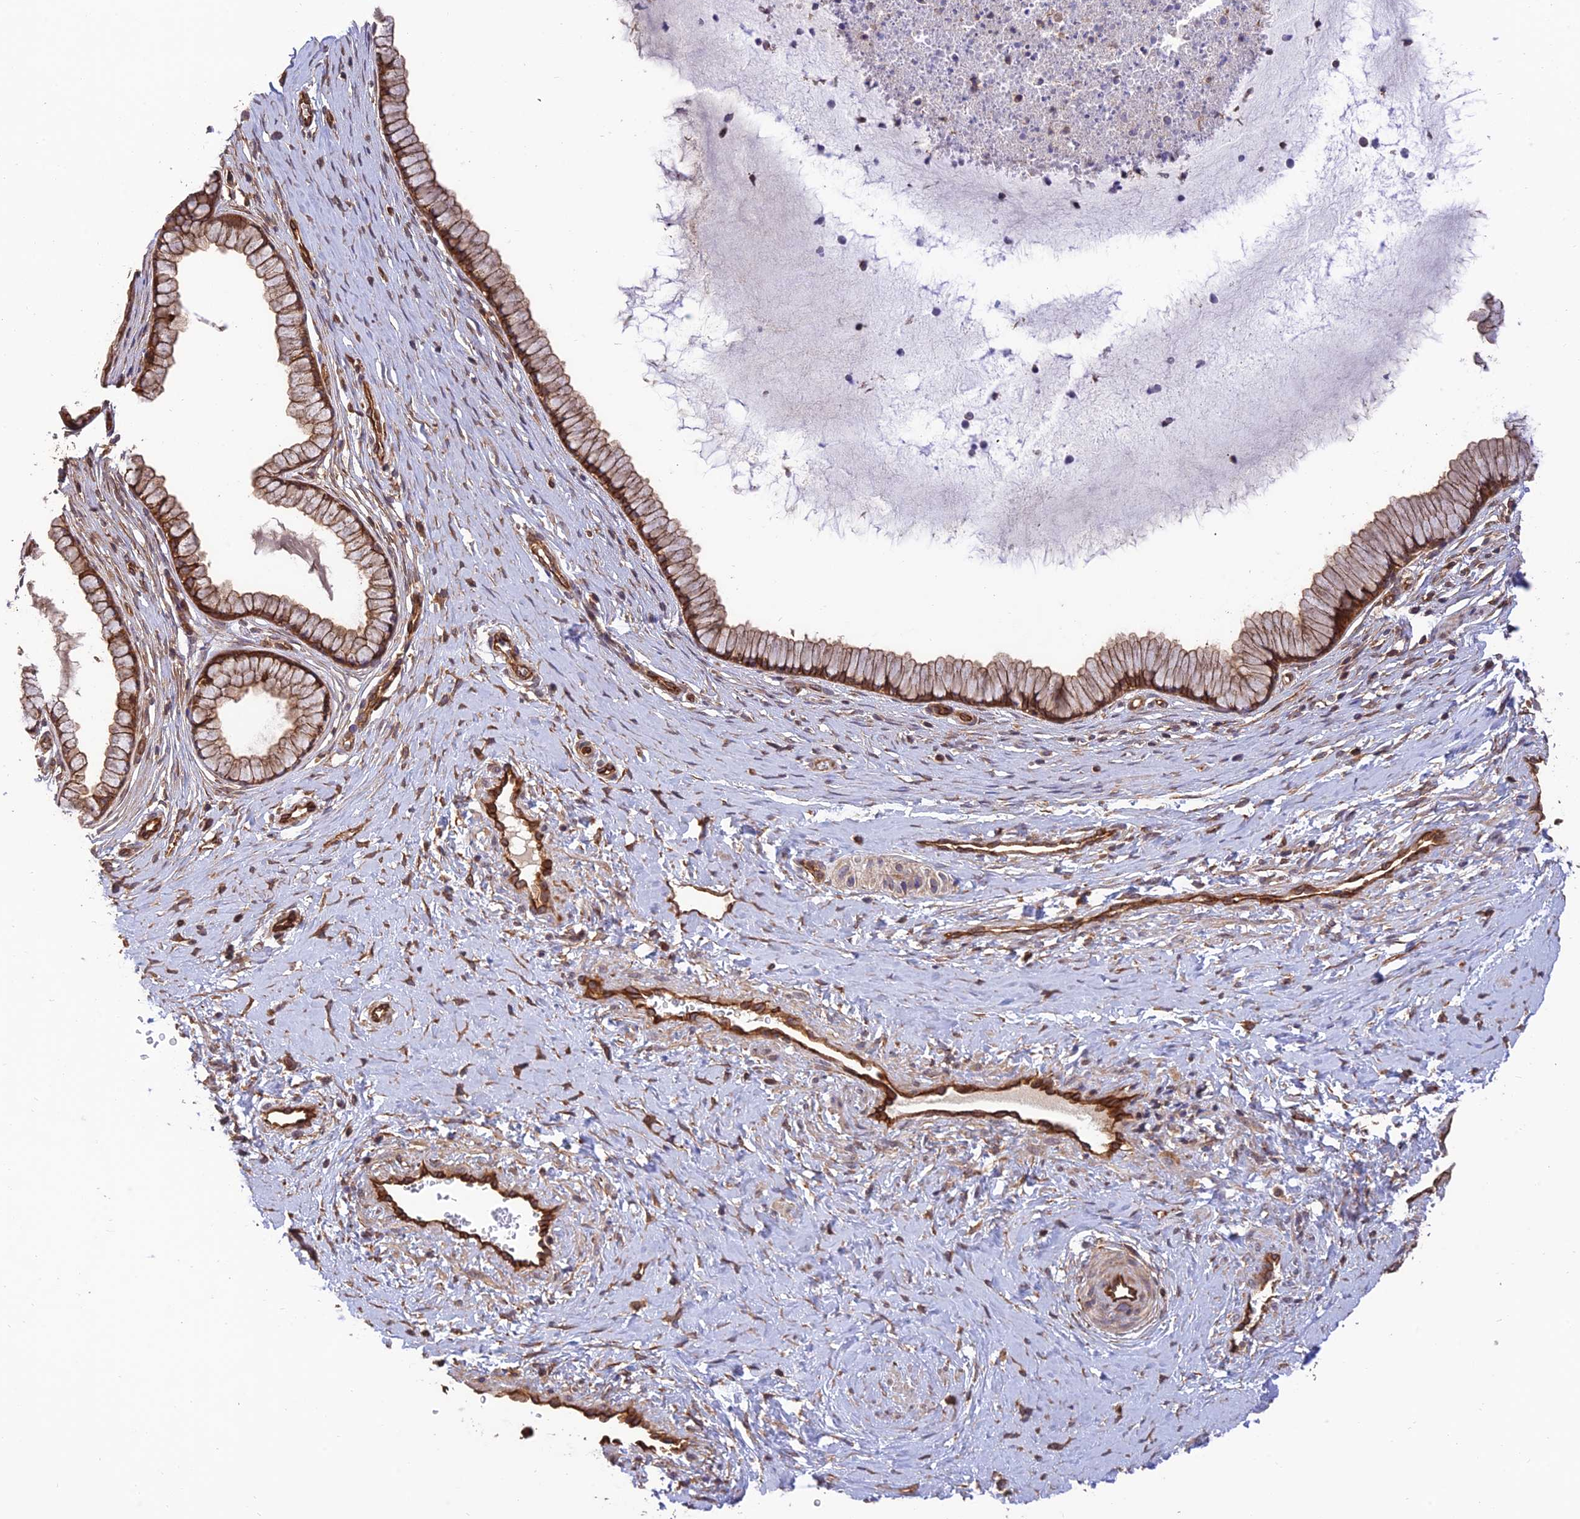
{"staining": {"intensity": "strong", "quantity": ">75%", "location": "cytoplasmic/membranous"}, "tissue": "cervix", "cell_type": "Glandular cells", "image_type": "normal", "snomed": [{"axis": "morphology", "description": "Normal tissue, NOS"}, {"axis": "topography", "description": "Cervix"}], "caption": "High-power microscopy captured an immunohistochemistry image of unremarkable cervix, revealing strong cytoplasmic/membranous expression in approximately >75% of glandular cells.", "gene": "HOMER2", "patient": {"sex": "female", "age": 36}}